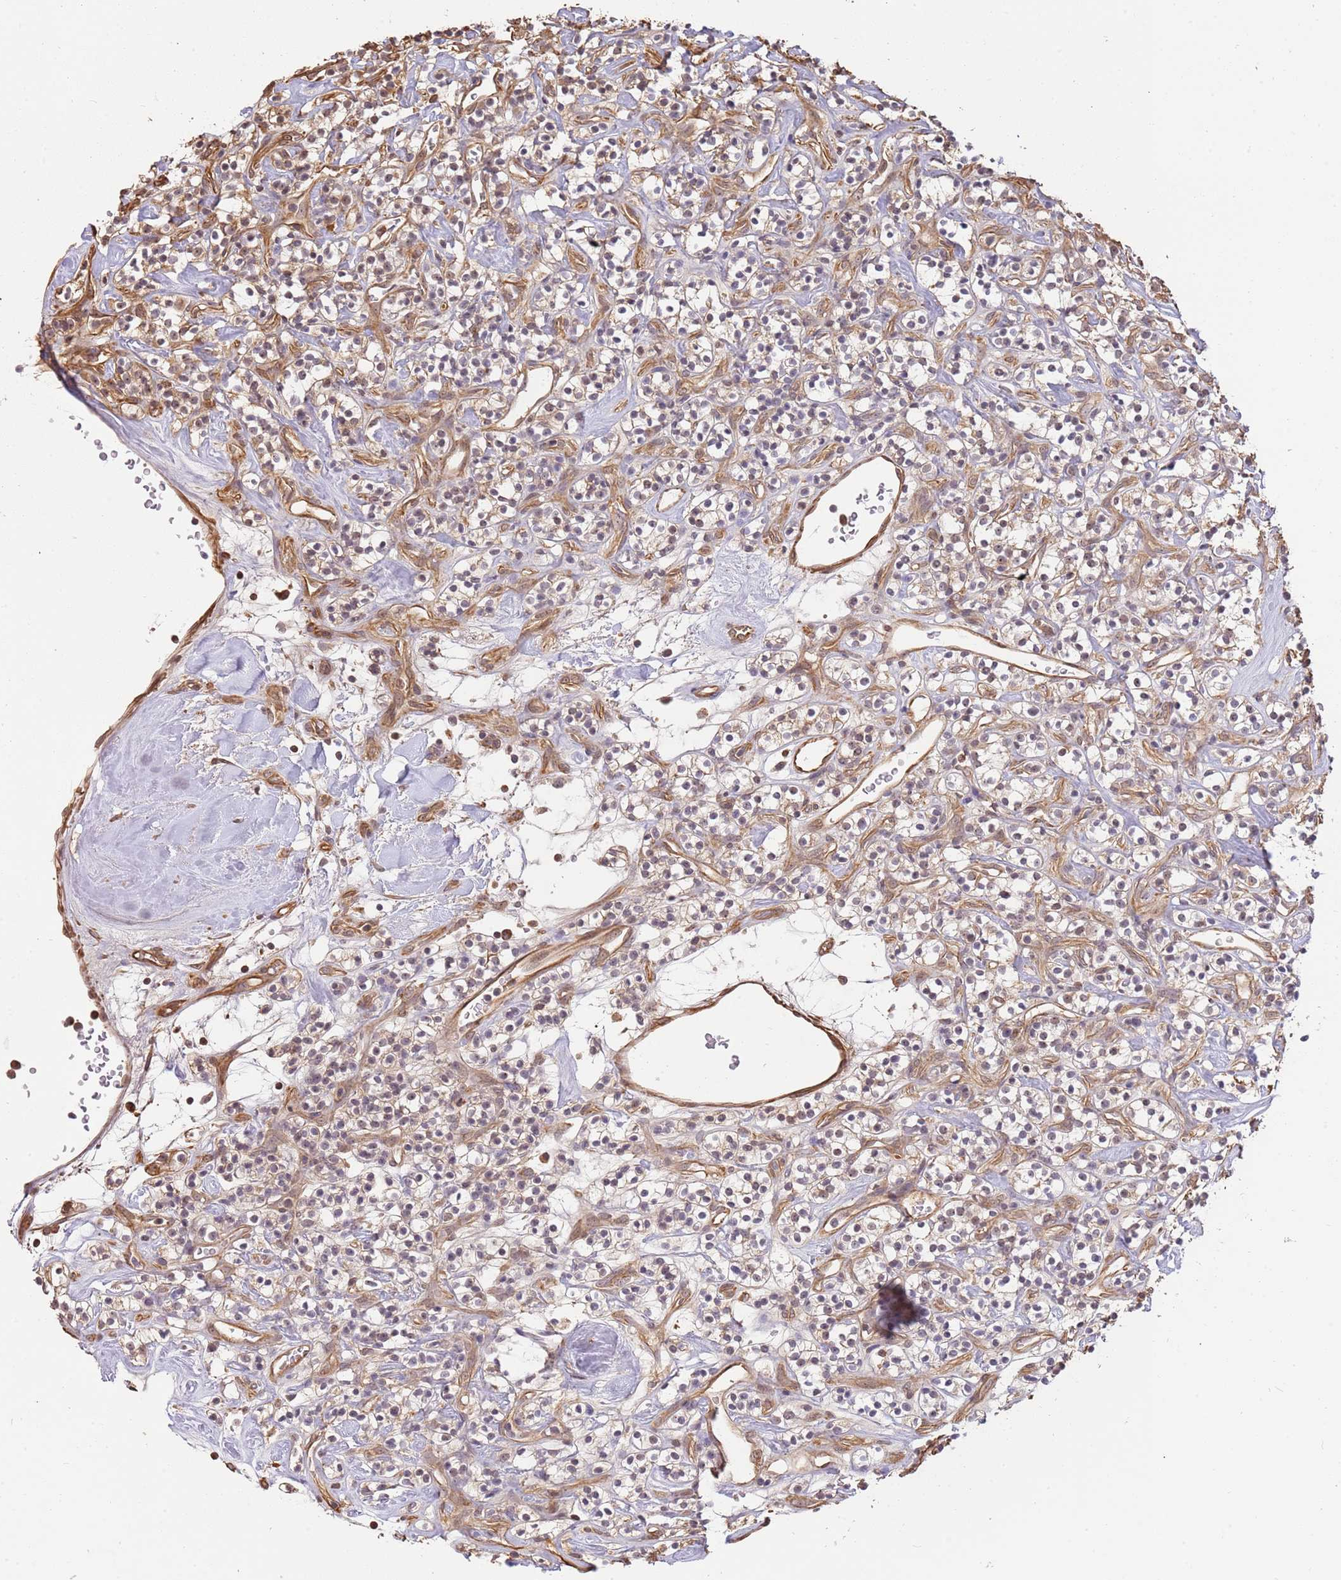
{"staining": {"intensity": "negative", "quantity": "none", "location": "none"}, "tissue": "renal cancer", "cell_type": "Tumor cells", "image_type": "cancer", "snomed": [{"axis": "morphology", "description": "Adenocarcinoma, NOS"}, {"axis": "topography", "description": "Kidney"}], "caption": "High power microscopy photomicrograph of an IHC micrograph of renal cancer, revealing no significant expression in tumor cells.", "gene": "SURF2", "patient": {"sex": "male", "age": 77}}